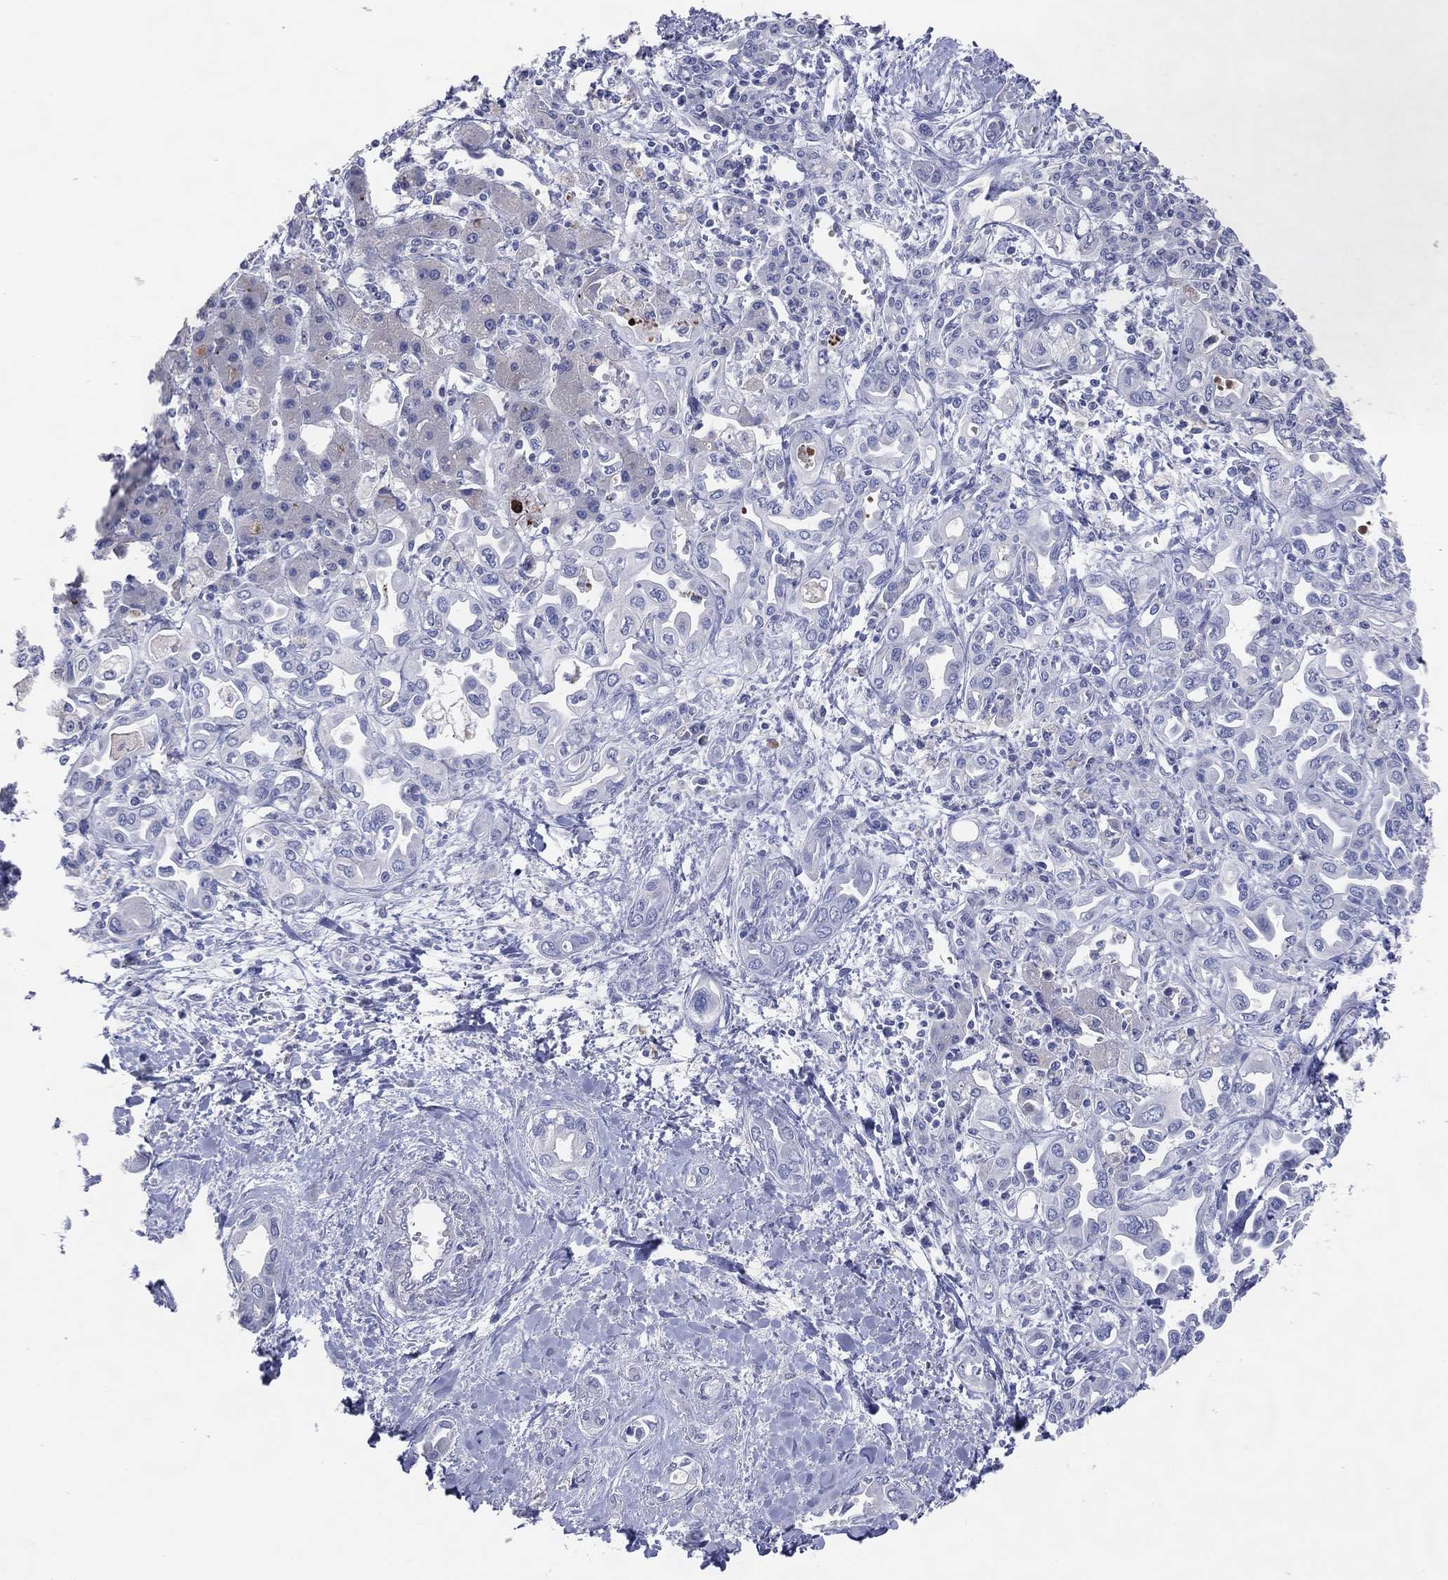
{"staining": {"intensity": "negative", "quantity": "none", "location": "none"}, "tissue": "liver cancer", "cell_type": "Tumor cells", "image_type": "cancer", "snomed": [{"axis": "morphology", "description": "Cholangiocarcinoma"}, {"axis": "topography", "description": "Liver"}], "caption": "Immunohistochemical staining of liver cancer (cholangiocarcinoma) exhibits no significant positivity in tumor cells.", "gene": "DNAH6", "patient": {"sex": "female", "age": 64}}